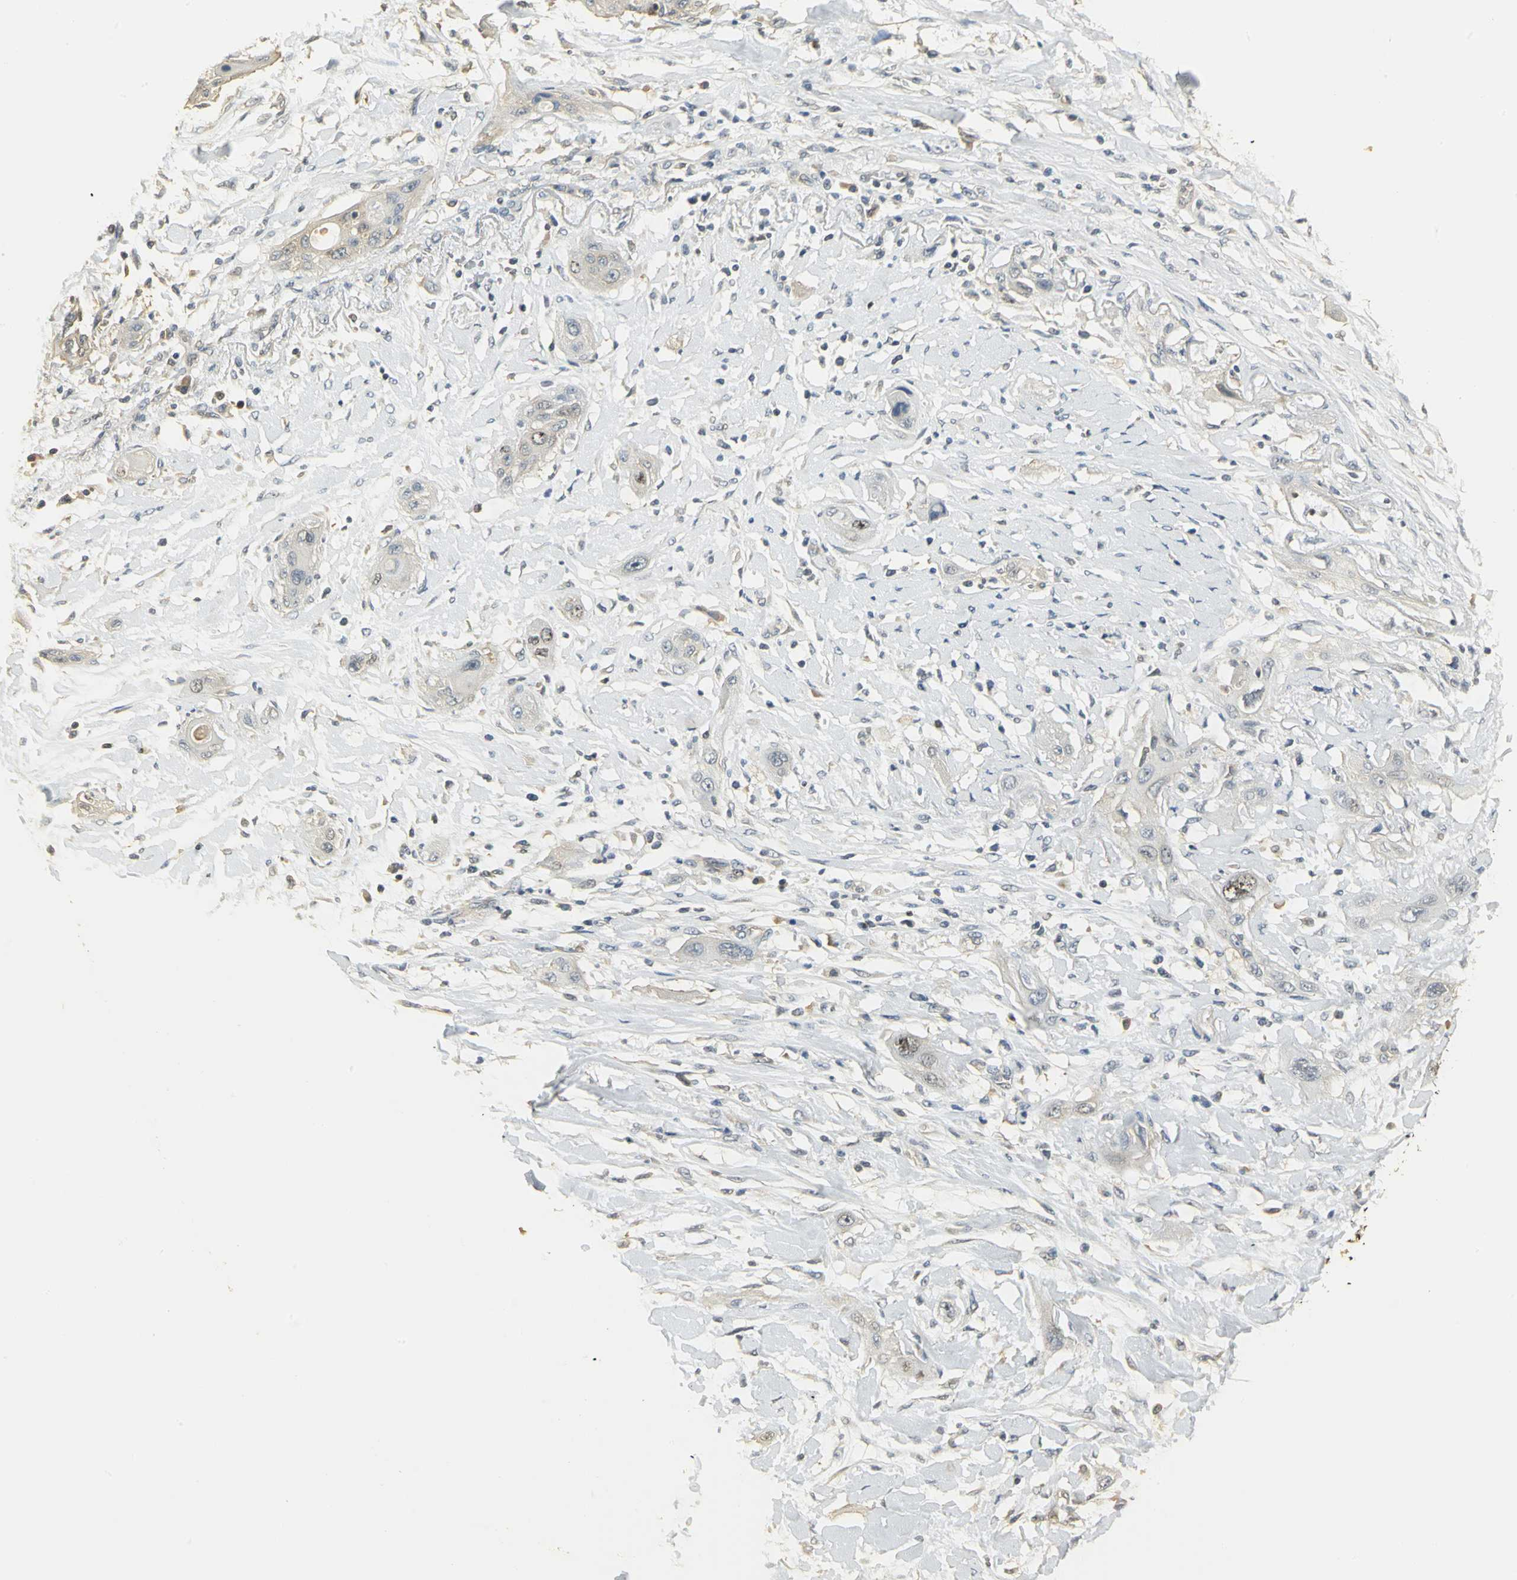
{"staining": {"intensity": "weak", "quantity": "<25%", "location": "cytoplasmic/membranous"}, "tissue": "lung cancer", "cell_type": "Tumor cells", "image_type": "cancer", "snomed": [{"axis": "morphology", "description": "Squamous cell carcinoma, NOS"}, {"axis": "topography", "description": "Lung"}], "caption": "Tumor cells show no significant expression in lung cancer.", "gene": "RARS1", "patient": {"sex": "female", "age": 47}}